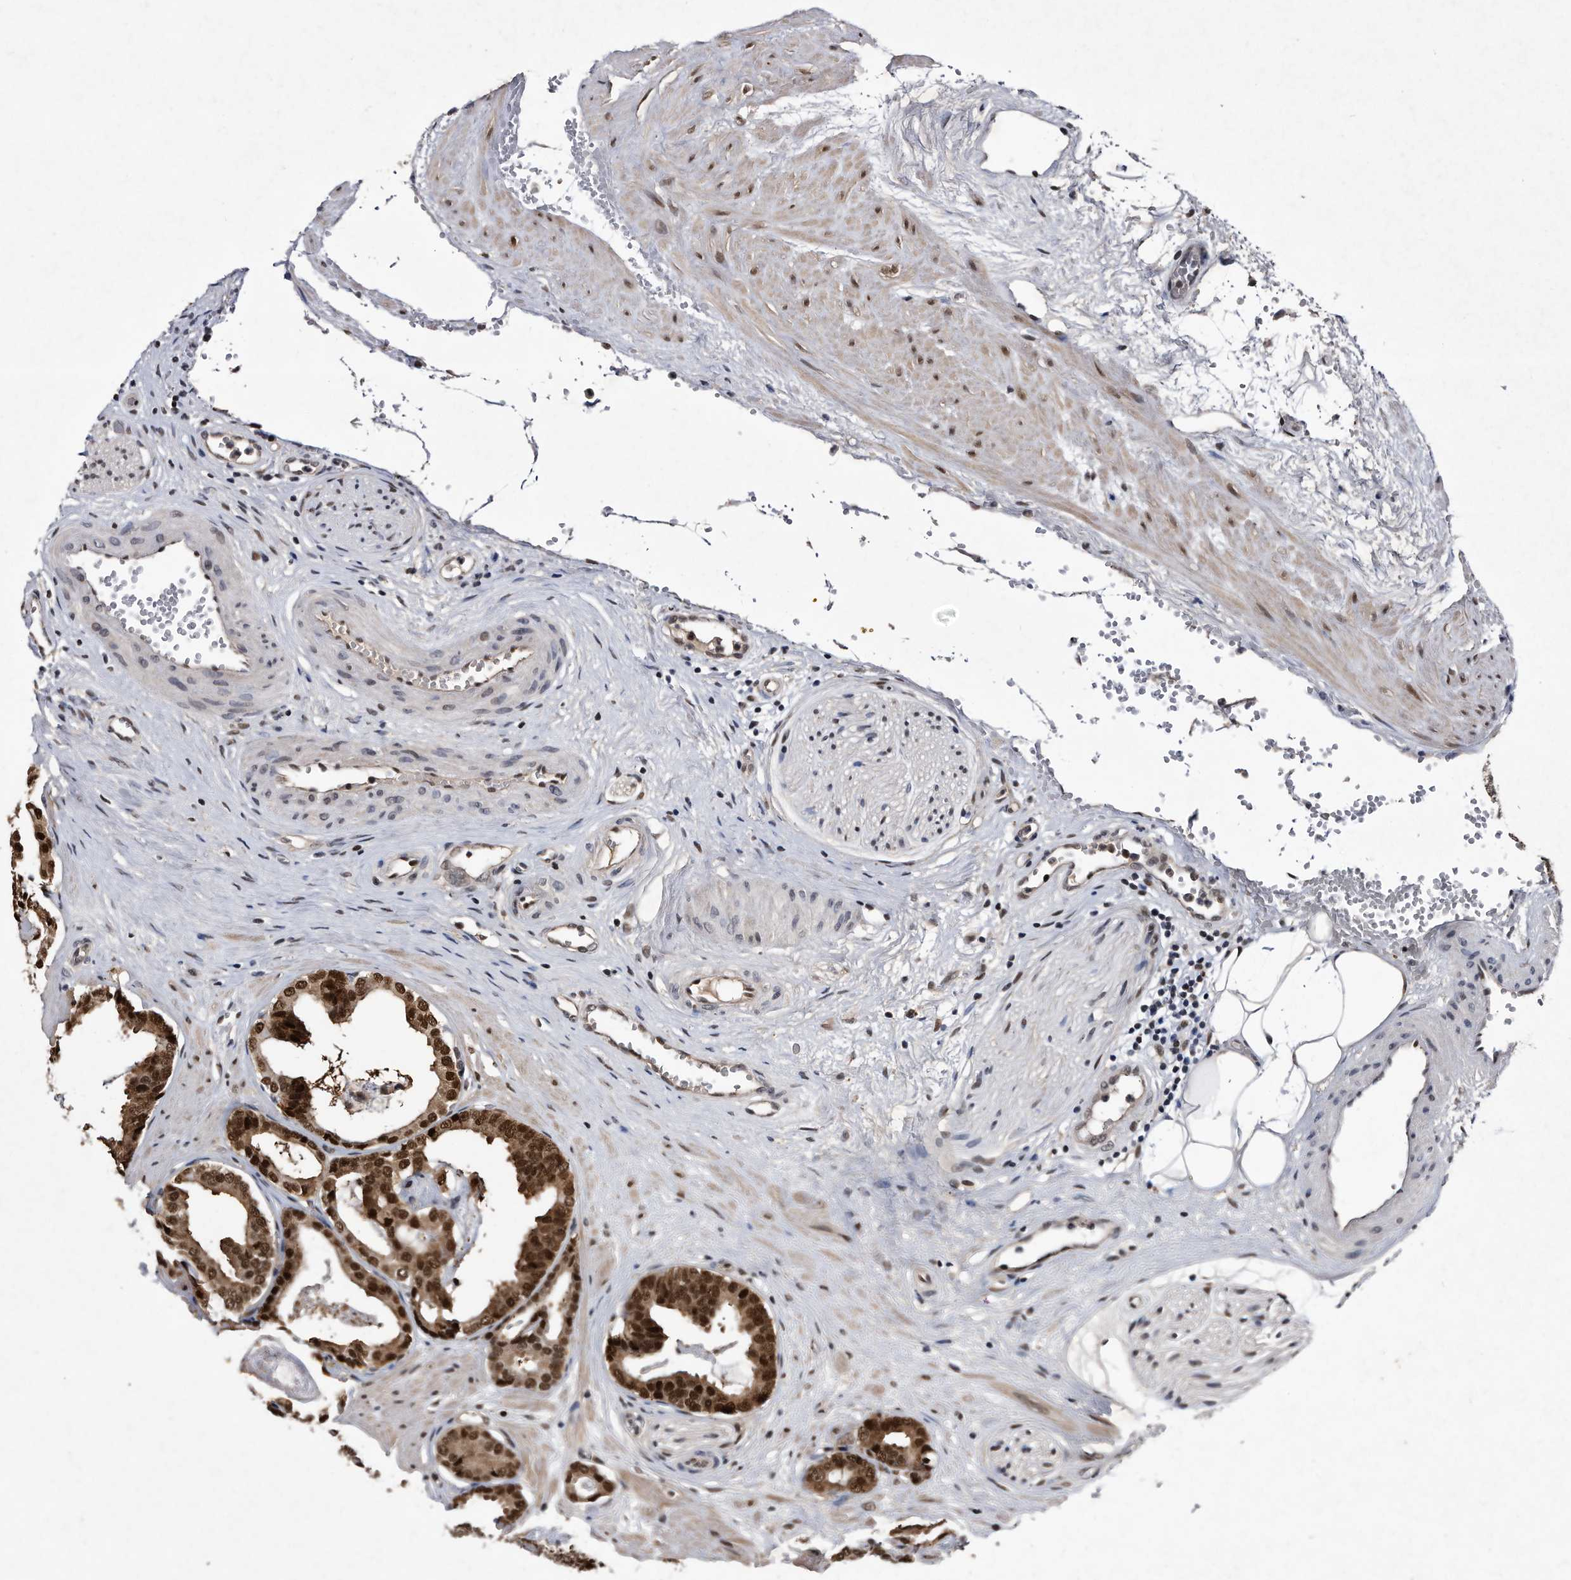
{"staining": {"intensity": "strong", "quantity": ">75%", "location": "cytoplasmic/membranous,nuclear"}, "tissue": "prostate cancer", "cell_type": "Tumor cells", "image_type": "cancer", "snomed": [{"axis": "morphology", "description": "Adenocarcinoma, Low grade"}, {"axis": "topography", "description": "Prostate"}], "caption": "A brown stain labels strong cytoplasmic/membranous and nuclear expression of a protein in prostate low-grade adenocarcinoma tumor cells.", "gene": "RAD23B", "patient": {"sex": "male", "age": 53}}